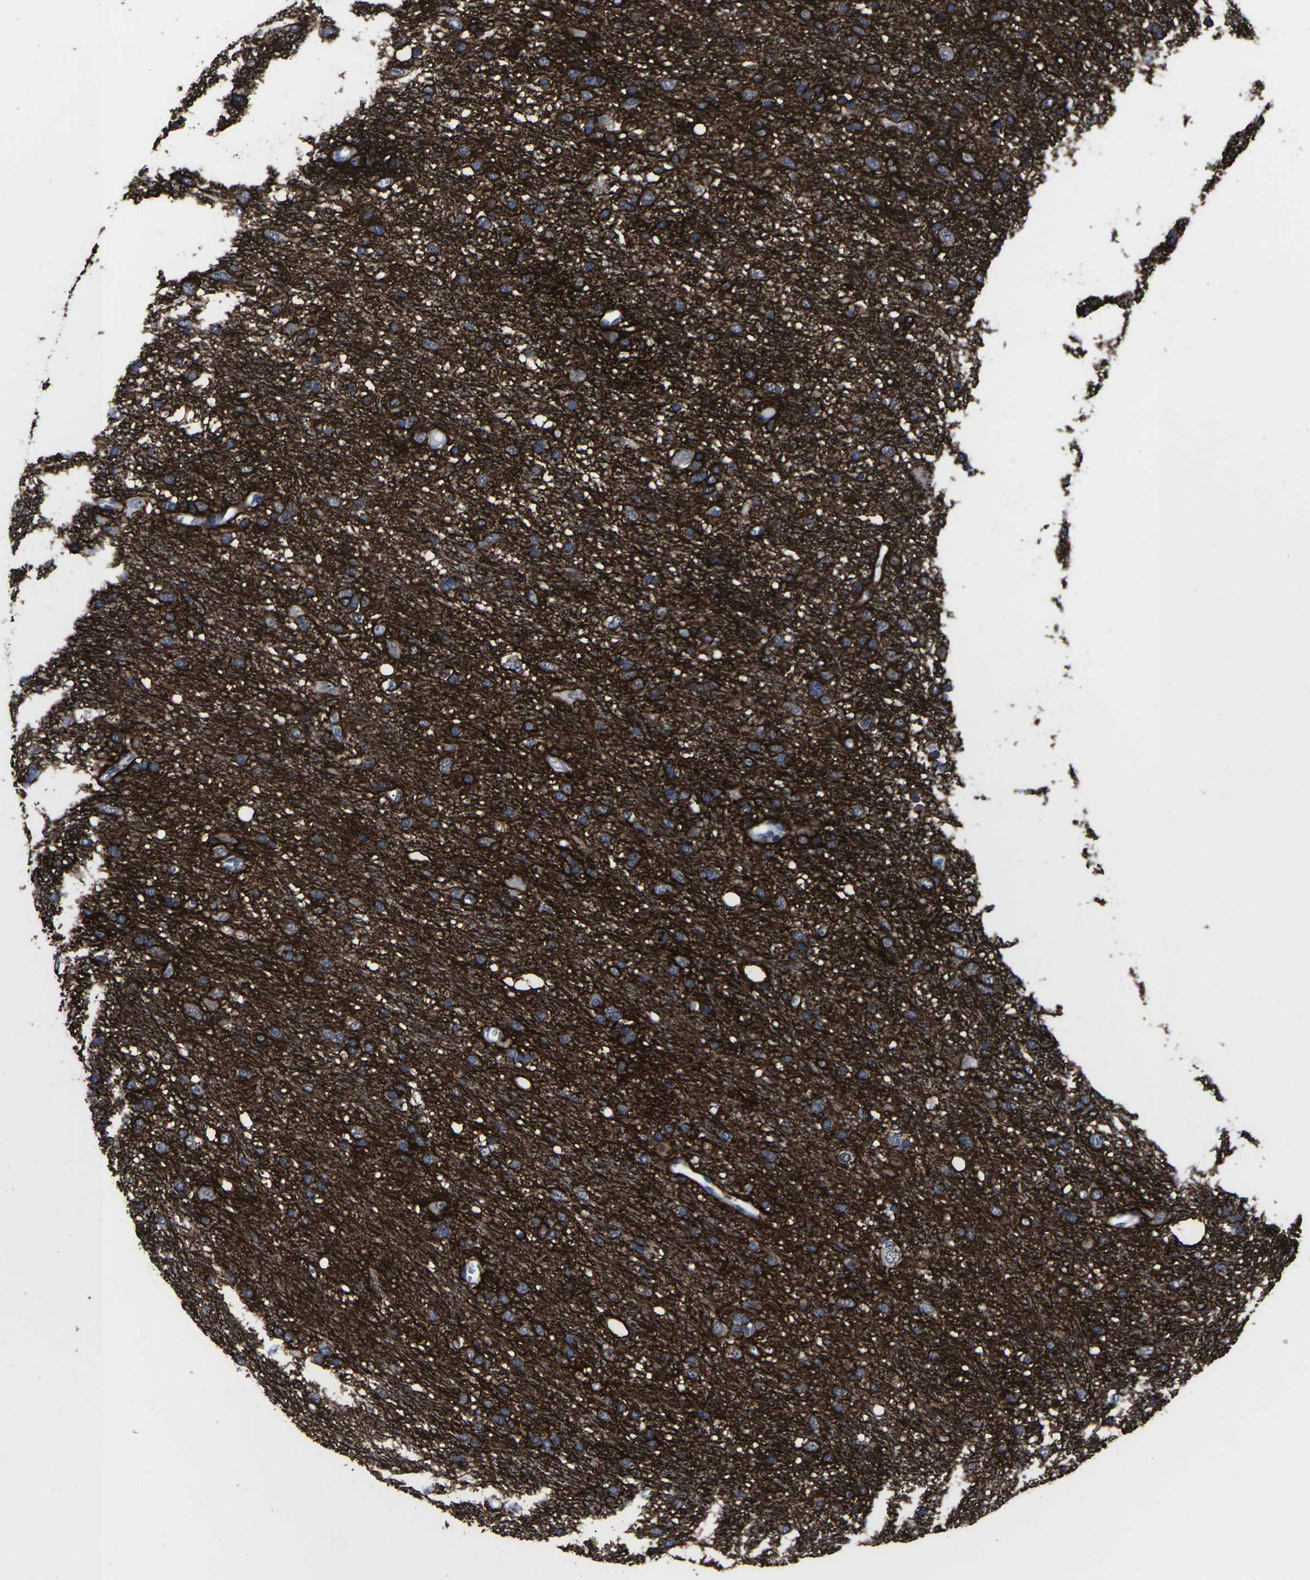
{"staining": {"intensity": "strong", "quantity": "25%-75%", "location": "cytoplasmic/membranous"}, "tissue": "glioma", "cell_type": "Tumor cells", "image_type": "cancer", "snomed": [{"axis": "morphology", "description": "Glioma, malignant, Low grade"}, {"axis": "topography", "description": "Brain"}], "caption": "Human low-grade glioma (malignant) stained with a brown dye shows strong cytoplasmic/membranous positive expression in about 25%-75% of tumor cells.", "gene": "MSANTD4", "patient": {"sex": "male", "age": 77}}